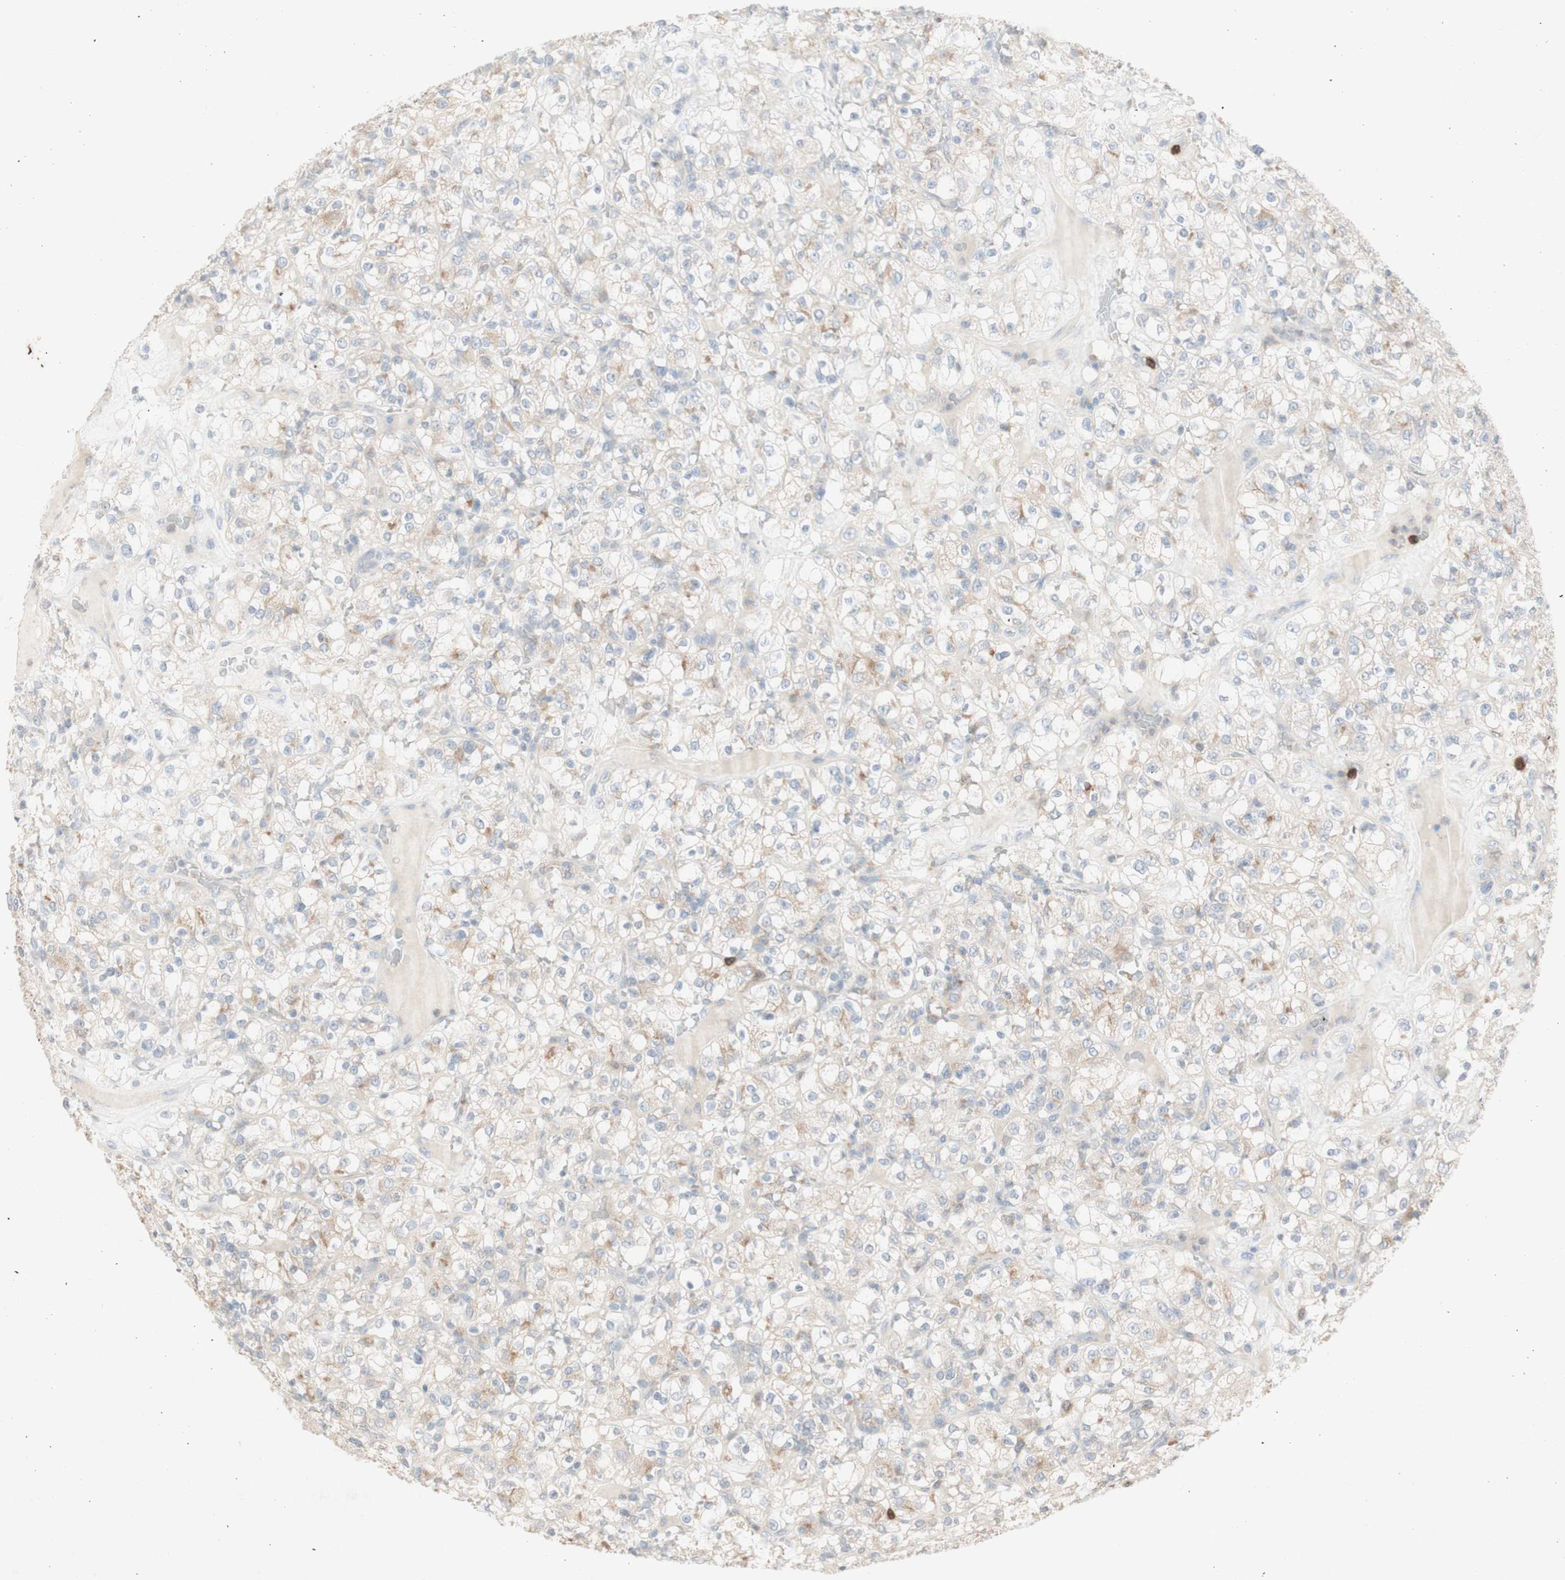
{"staining": {"intensity": "weak", "quantity": "<25%", "location": "cytoplasmic/membranous"}, "tissue": "renal cancer", "cell_type": "Tumor cells", "image_type": "cancer", "snomed": [{"axis": "morphology", "description": "Normal tissue, NOS"}, {"axis": "morphology", "description": "Adenocarcinoma, NOS"}, {"axis": "topography", "description": "Kidney"}], "caption": "This is an IHC histopathology image of human adenocarcinoma (renal). There is no expression in tumor cells.", "gene": "ATP6V1B1", "patient": {"sex": "female", "age": 72}}